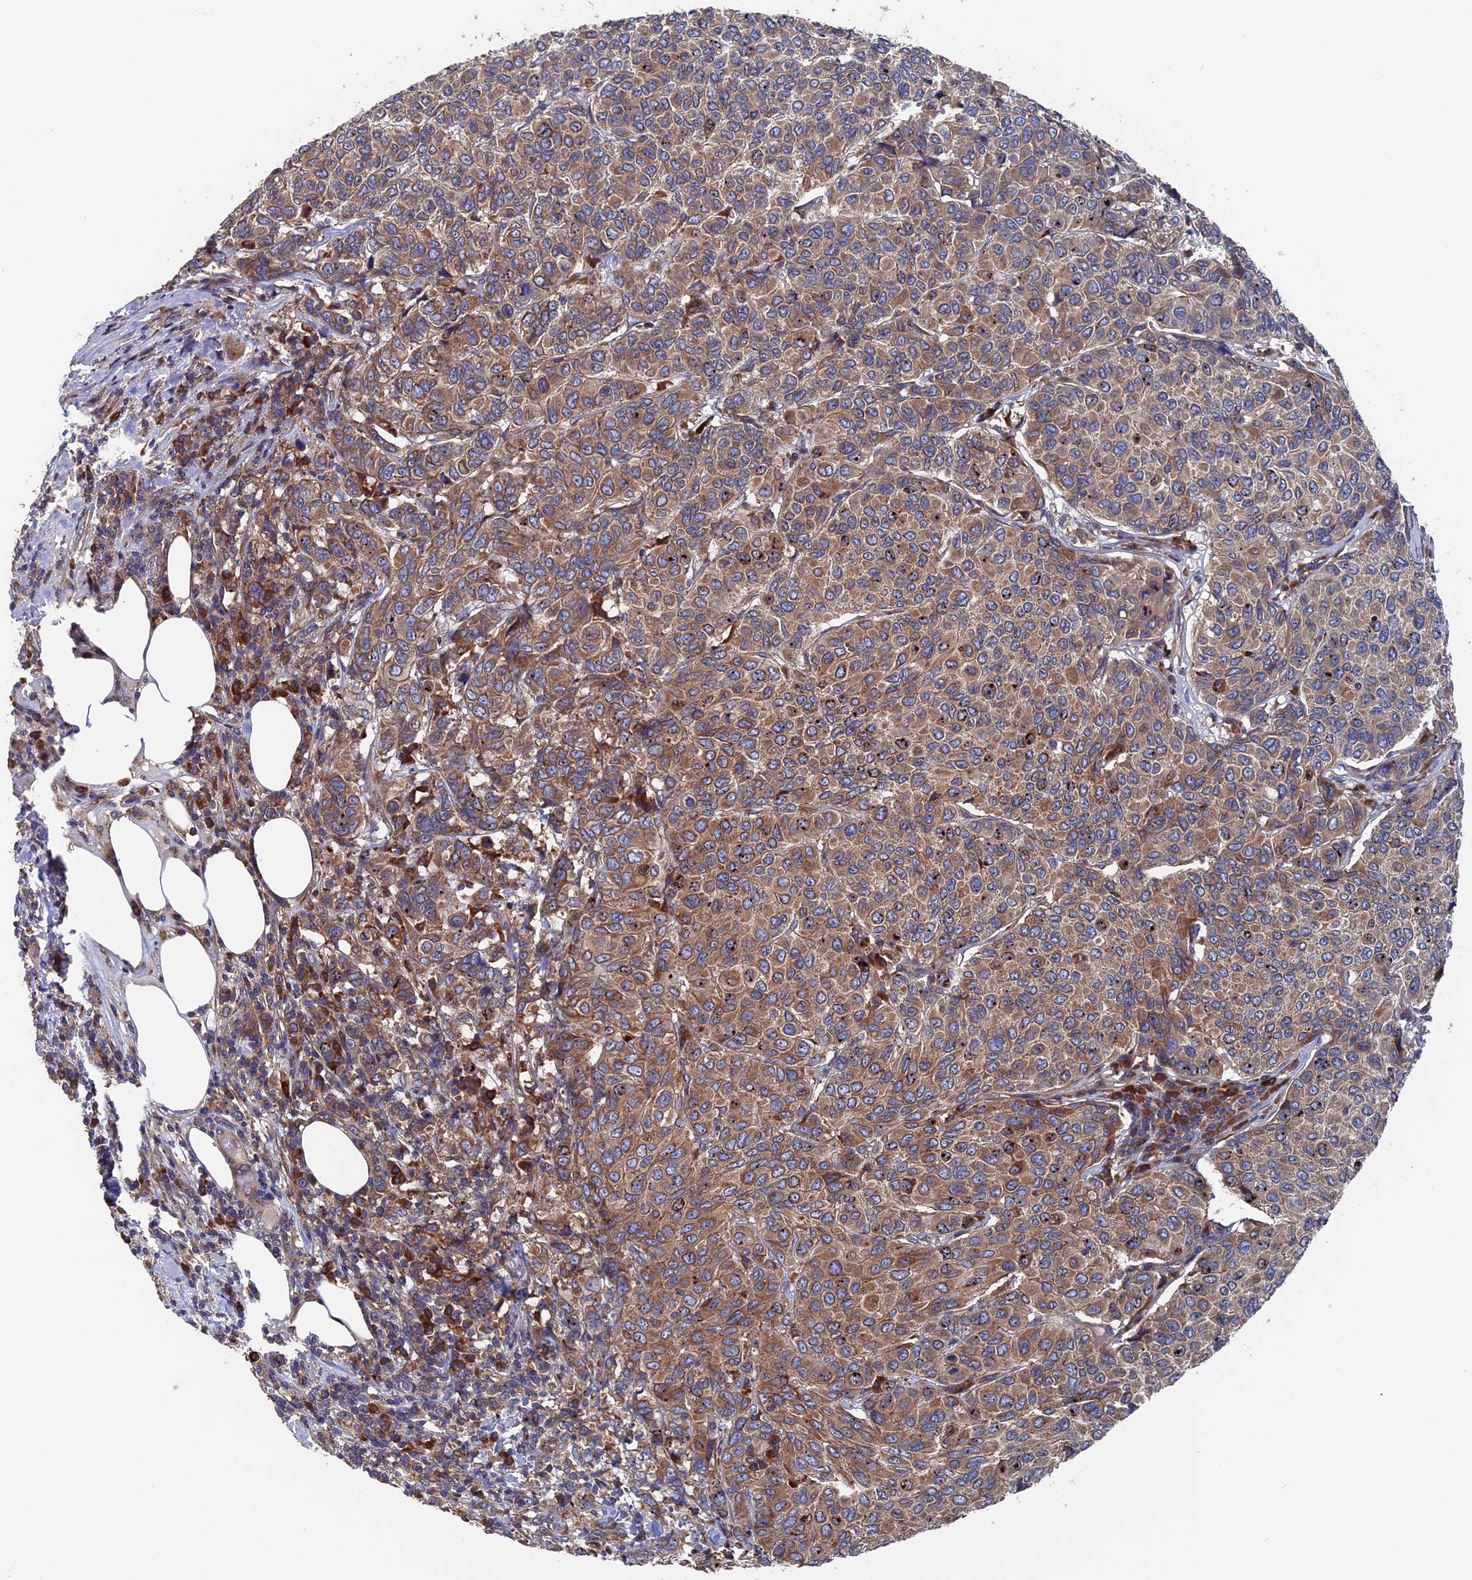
{"staining": {"intensity": "moderate", "quantity": ">75%", "location": "cytoplasmic/membranous"}, "tissue": "breast cancer", "cell_type": "Tumor cells", "image_type": "cancer", "snomed": [{"axis": "morphology", "description": "Duct carcinoma"}, {"axis": "topography", "description": "Breast"}], "caption": "Moderate cytoplasmic/membranous protein positivity is identified in approximately >75% of tumor cells in breast cancer.", "gene": "DNAJC3", "patient": {"sex": "female", "age": 55}}